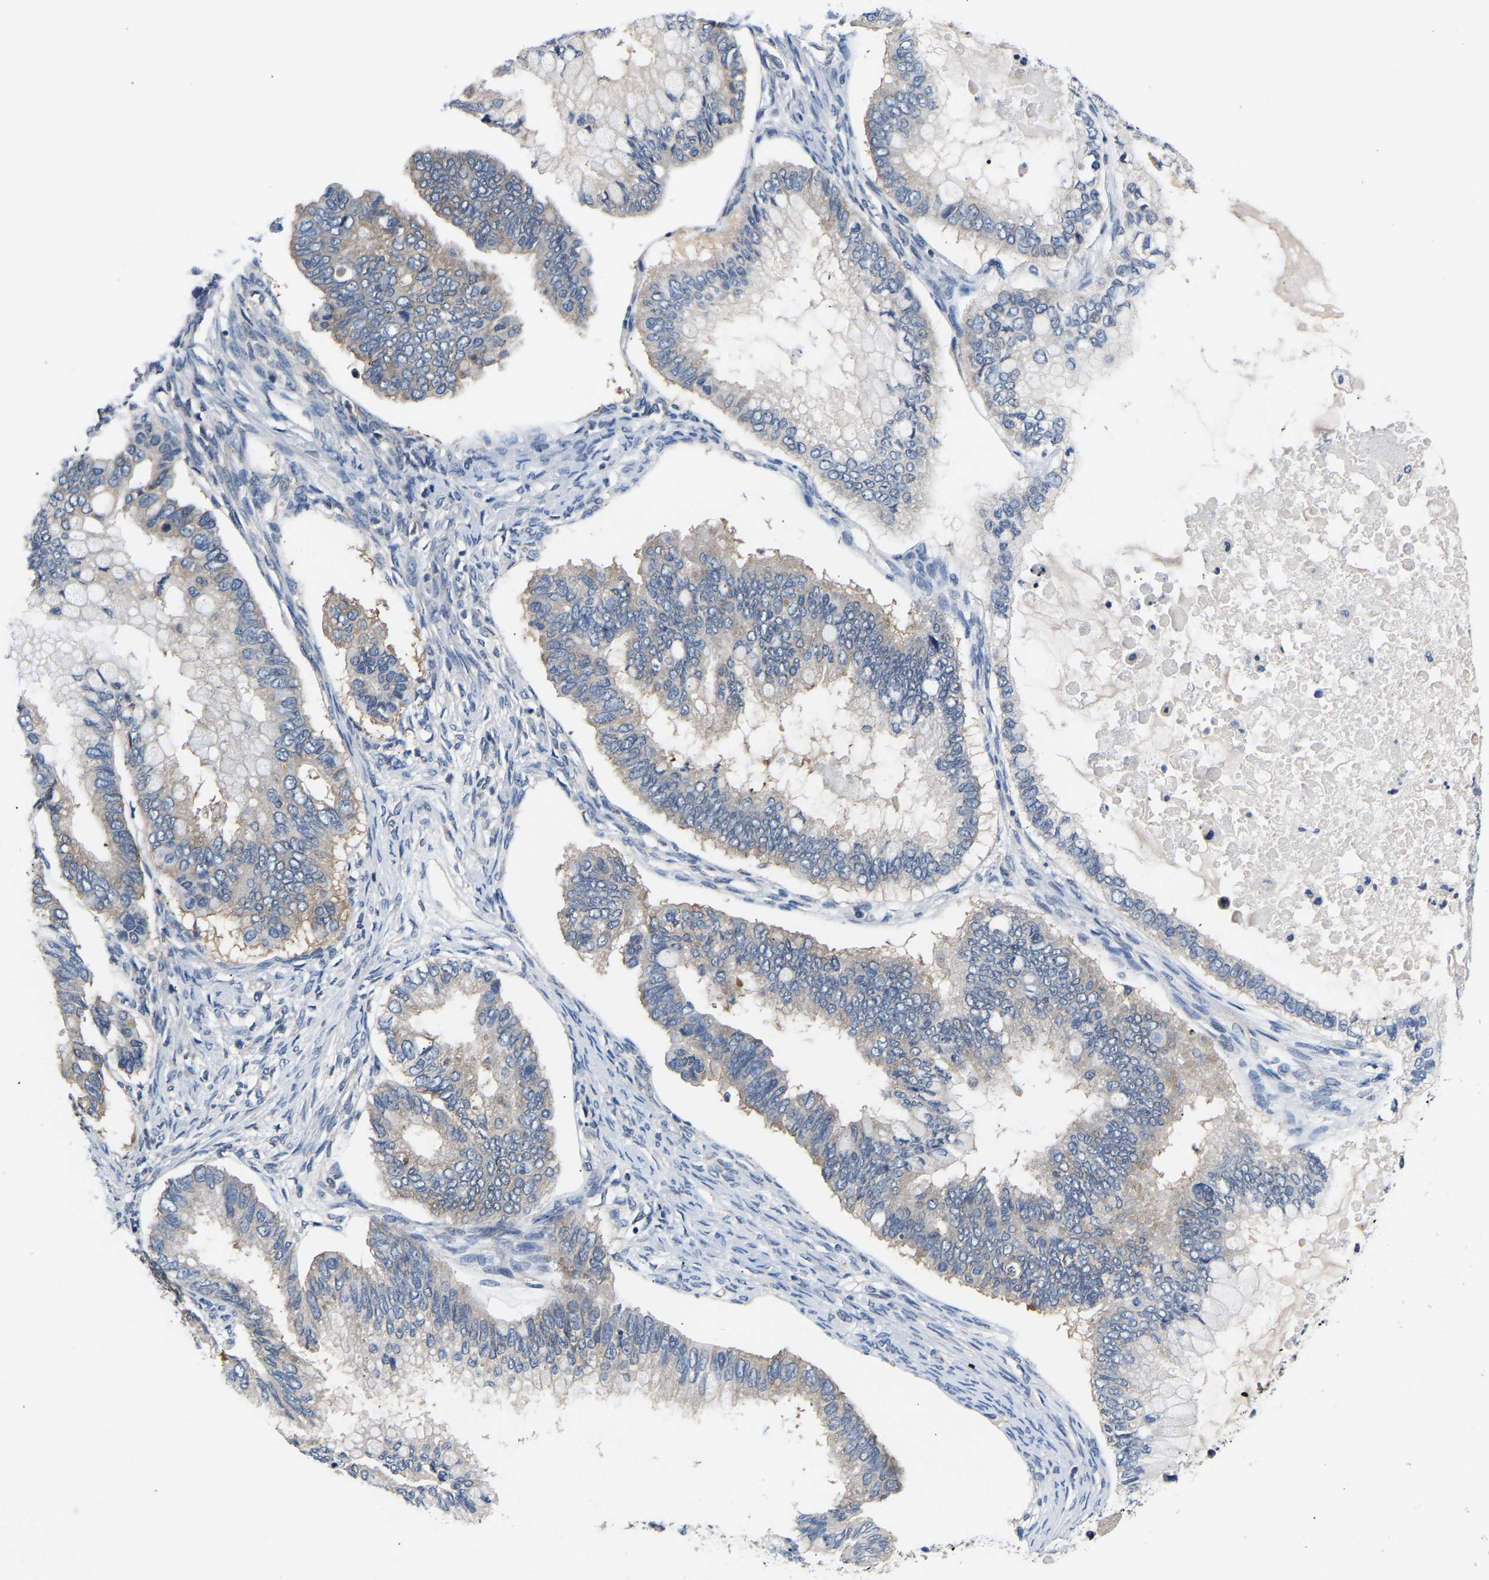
{"staining": {"intensity": "weak", "quantity": "<25%", "location": "cytoplasmic/membranous"}, "tissue": "ovarian cancer", "cell_type": "Tumor cells", "image_type": "cancer", "snomed": [{"axis": "morphology", "description": "Cystadenocarcinoma, mucinous, NOS"}, {"axis": "topography", "description": "Ovary"}], "caption": "Immunohistochemistry of ovarian cancer (mucinous cystadenocarcinoma) shows no staining in tumor cells.", "gene": "AIMP2", "patient": {"sex": "female", "age": 80}}